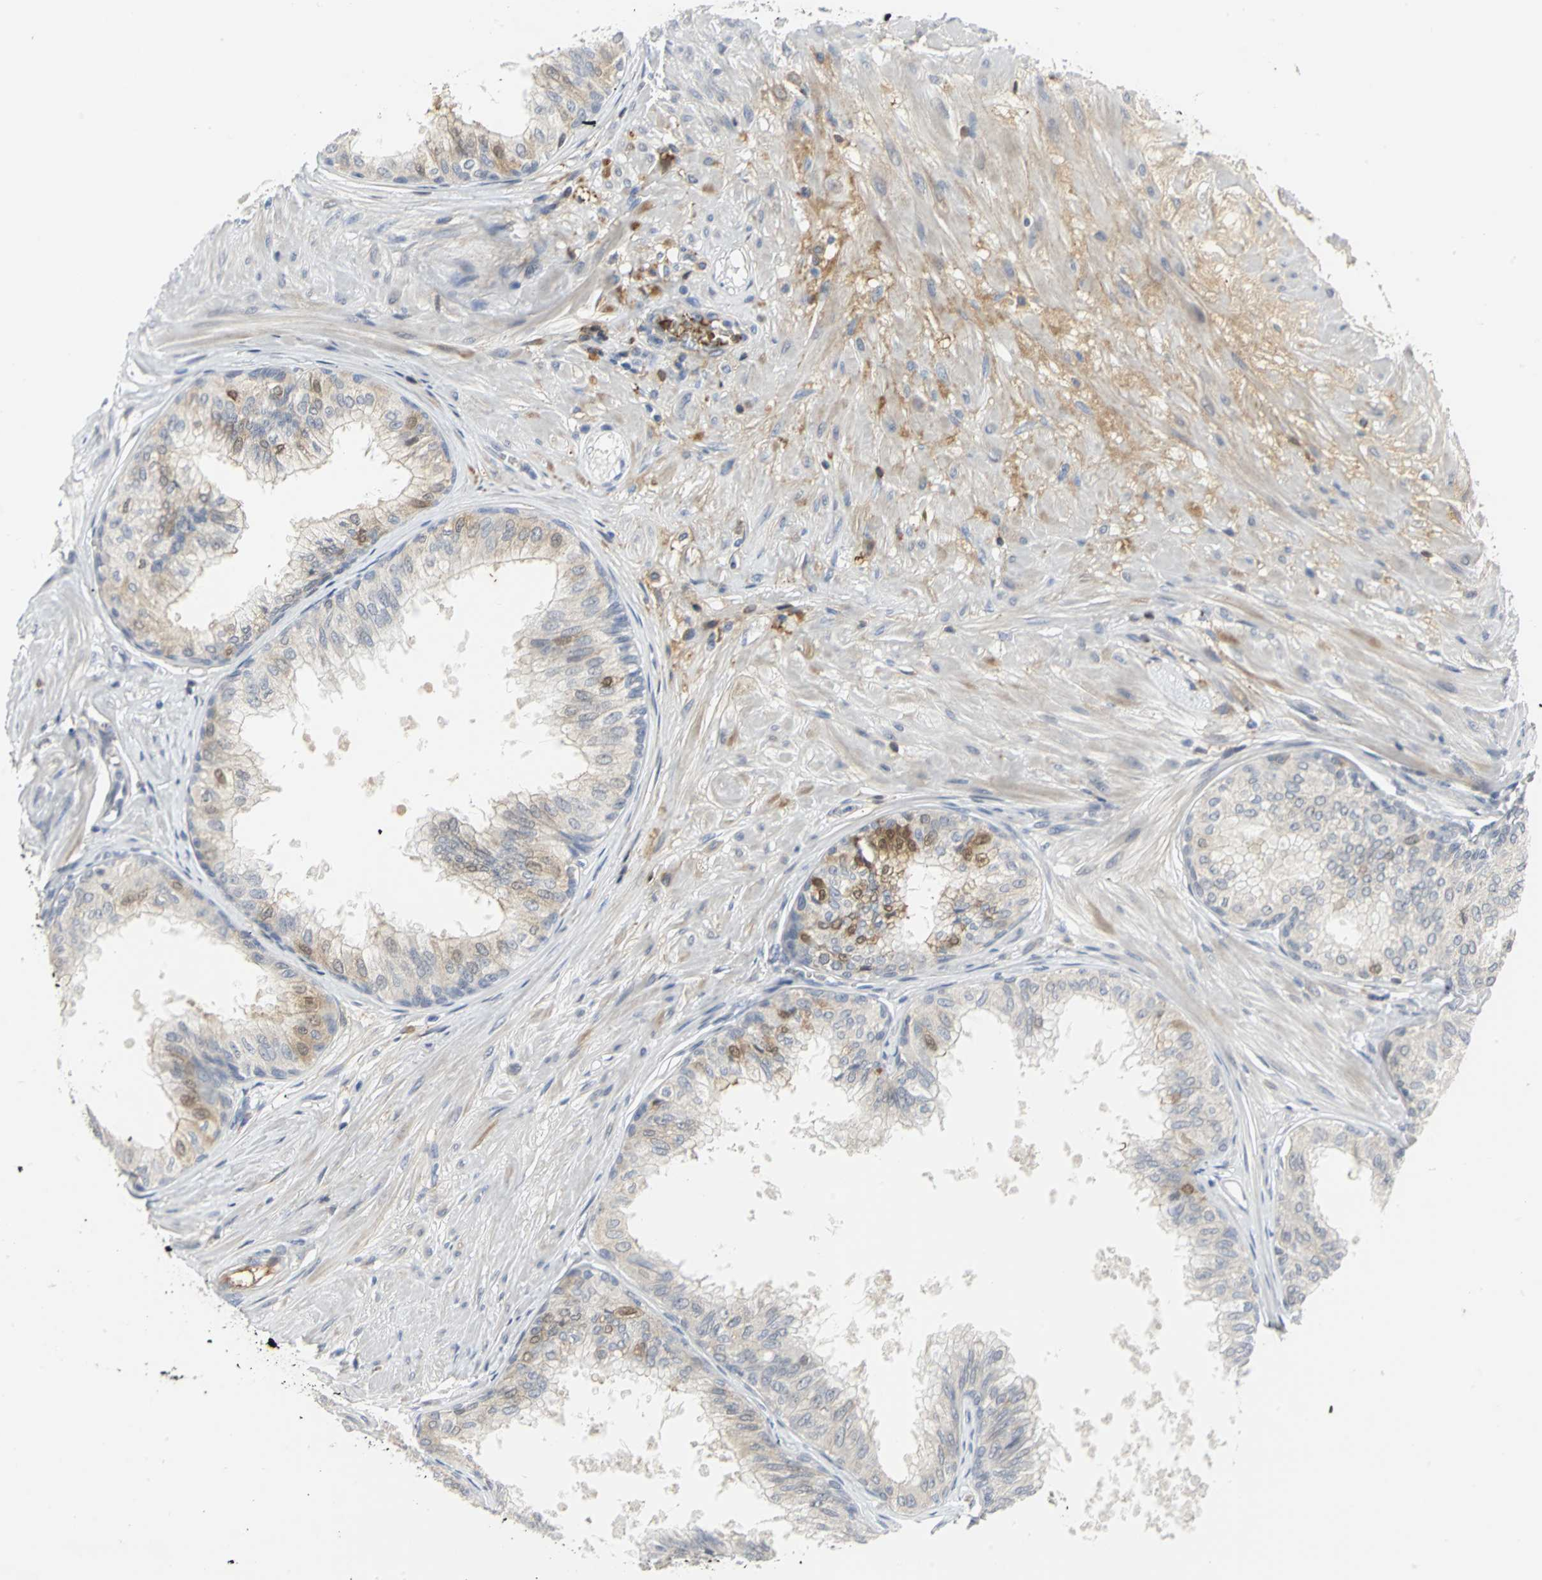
{"staining": {"intensity": "moderate", "quantity": ">75%", "location": "cytoplasmic/membranous,nuclear"}, "tissue": "prostate", "cell_type": "Glandular cells", "image_type": "normal", "snomed": [{"axis": "morphology", "description": "Normal tissue, NOS"}, {"axis": "topography", "description": "Prostate"}, {"axis": "topography", "description": "Seminal veicle"}], "caption": "DAB (3,3'-diaminobenzidine) immunohistochemical staining of benign prostate displays moderate cytoplasmic/membranous,nuclear protein positivity in approximately >75% of glandular cells.", "gene": "ZIC1", "patient": {"sex": "male", "age": 60}}